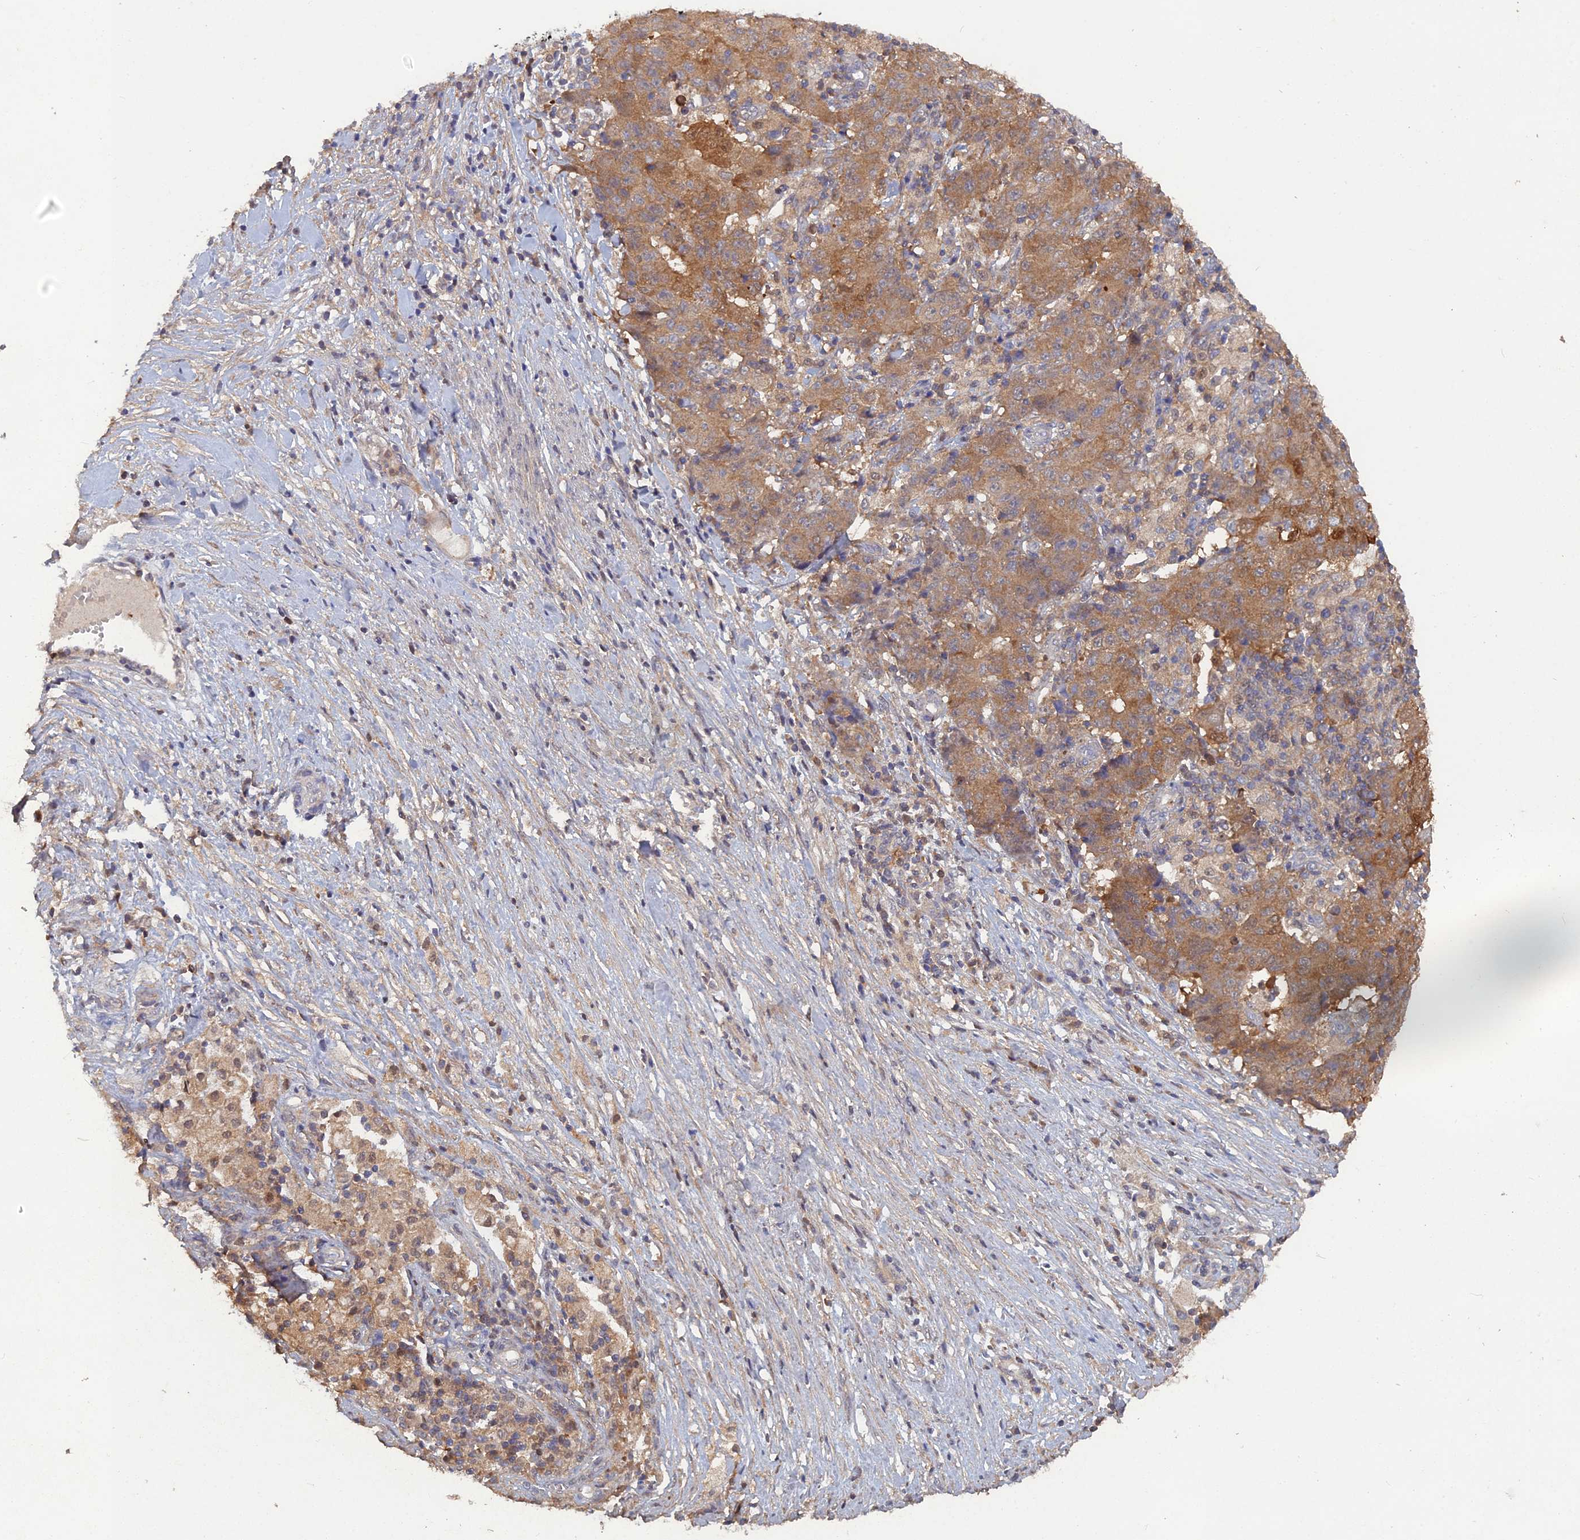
{"staining": {"intensity": "moderate", "quantity": ">75%", "location": "cytoplasmic/membranous"}, "tissue": "ovarian cancer", "cell_type": "Tumor cells", "image_type": "cancer", "snomed": [{"axis": "morphology", "description": "Carcinoma, endometroid"}, {"axis": "topography", "description": "Ovary"}], "caption": "A photomicrograph of human ovarian endometroid carcinoma stained for a protein reveals moderate cytoplasmic/membranous brown staining in tumor cells.", "gene": "BLVRA", "patient": {"sex": "female", "age": 42}}